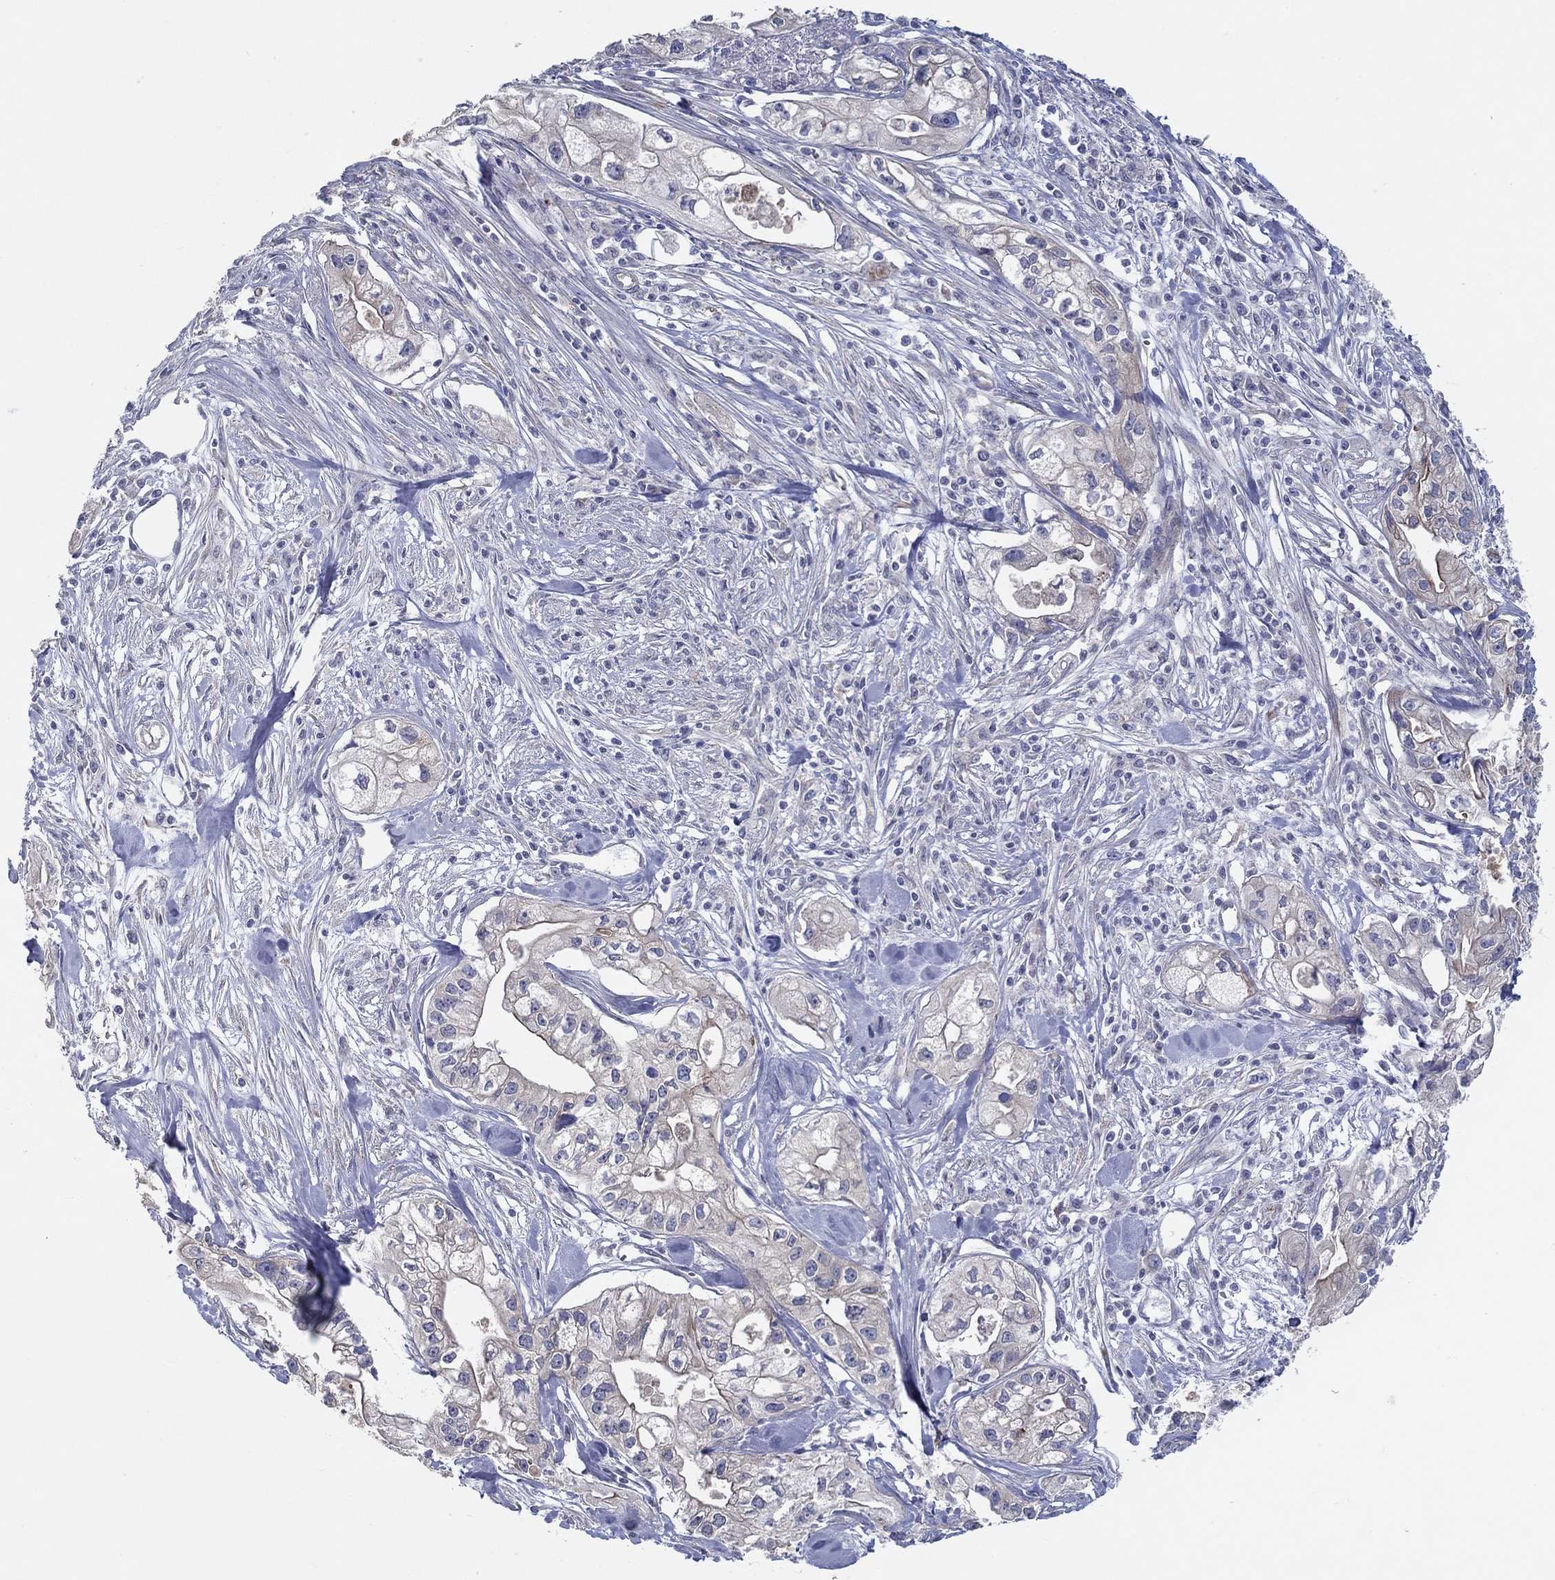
{"staining": {"intensity": "negative", "quantity": "none", "location": "none"}, "tissue": "pancreatic cancer", "cell_type": "Tumor cells", "image_type": "cancer", "snomed": [{"axis": "morphology", "description": "Adenocarcinoma, NOS"}, {"axis": "topography", "description": "Pancreas"}], "caption": "Immunohistochemistry micrograph of human adenocarcinoma (pancreatic) stained for a protein (brown), which reveals no expression in tumor cells.", "gene": "ERMP1", "patient": {"sex": "male", "age": 70}}